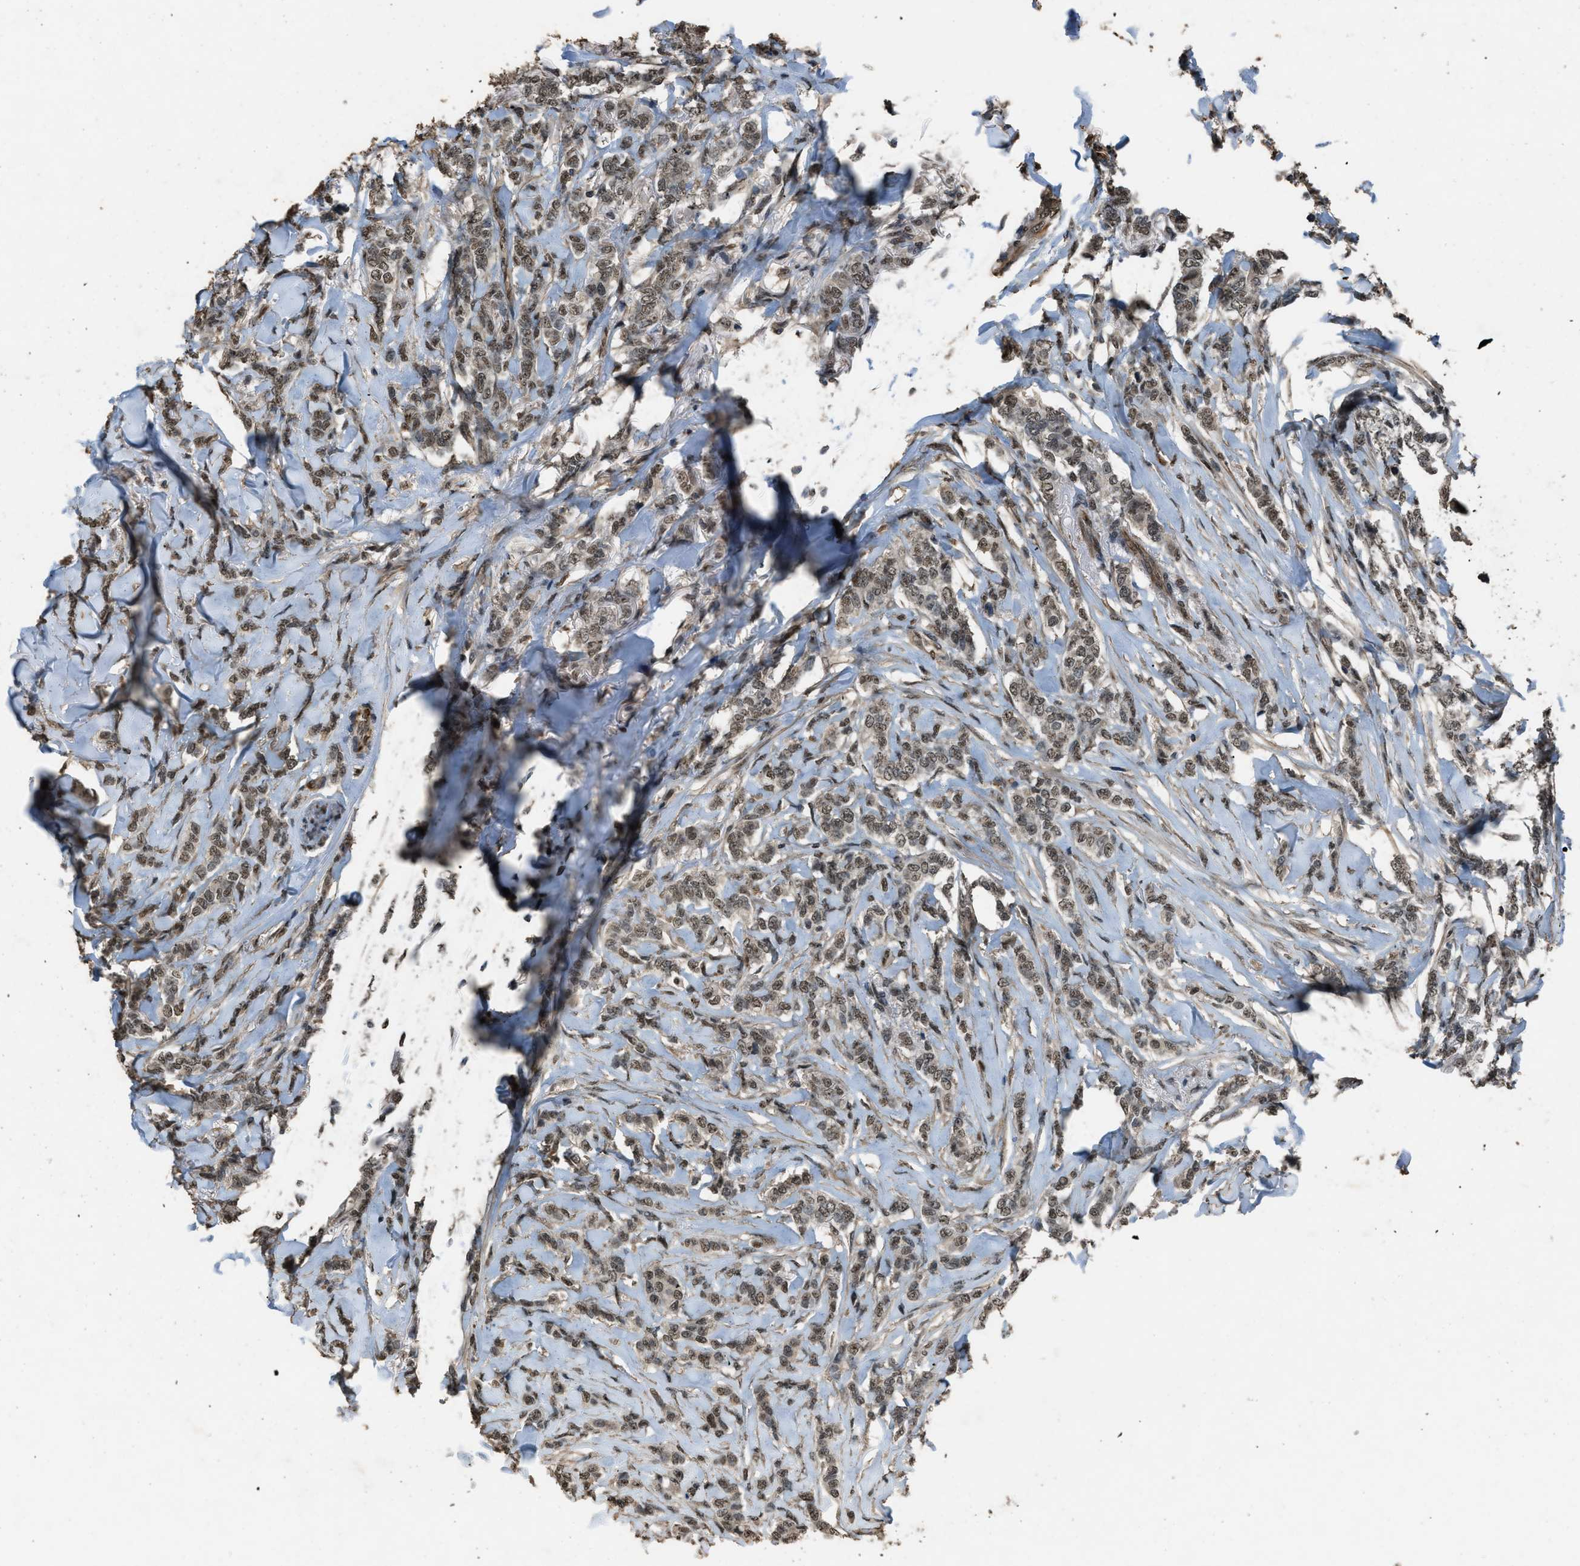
{"staining": {"intensity": "weak", "quantity": ">75%", "location": "nuclear"}, "tissue": "breast cancer", "cell_type": "Tumor cells", "image_type": "cancer", "snomed": [{"axis": "morphology", "description": "Lobular carcinoma"}, {"axis": "topography", "description": "Skin"}, {"axis": "topography", "description": "Breast"}], "caption": "A brown stain highlights weak nuclear expression of a protein in human lobular carcinoma (breast) tumor cells.", "gene": "SERTAD2", "patient": {"sex": "female", "age": 46}}